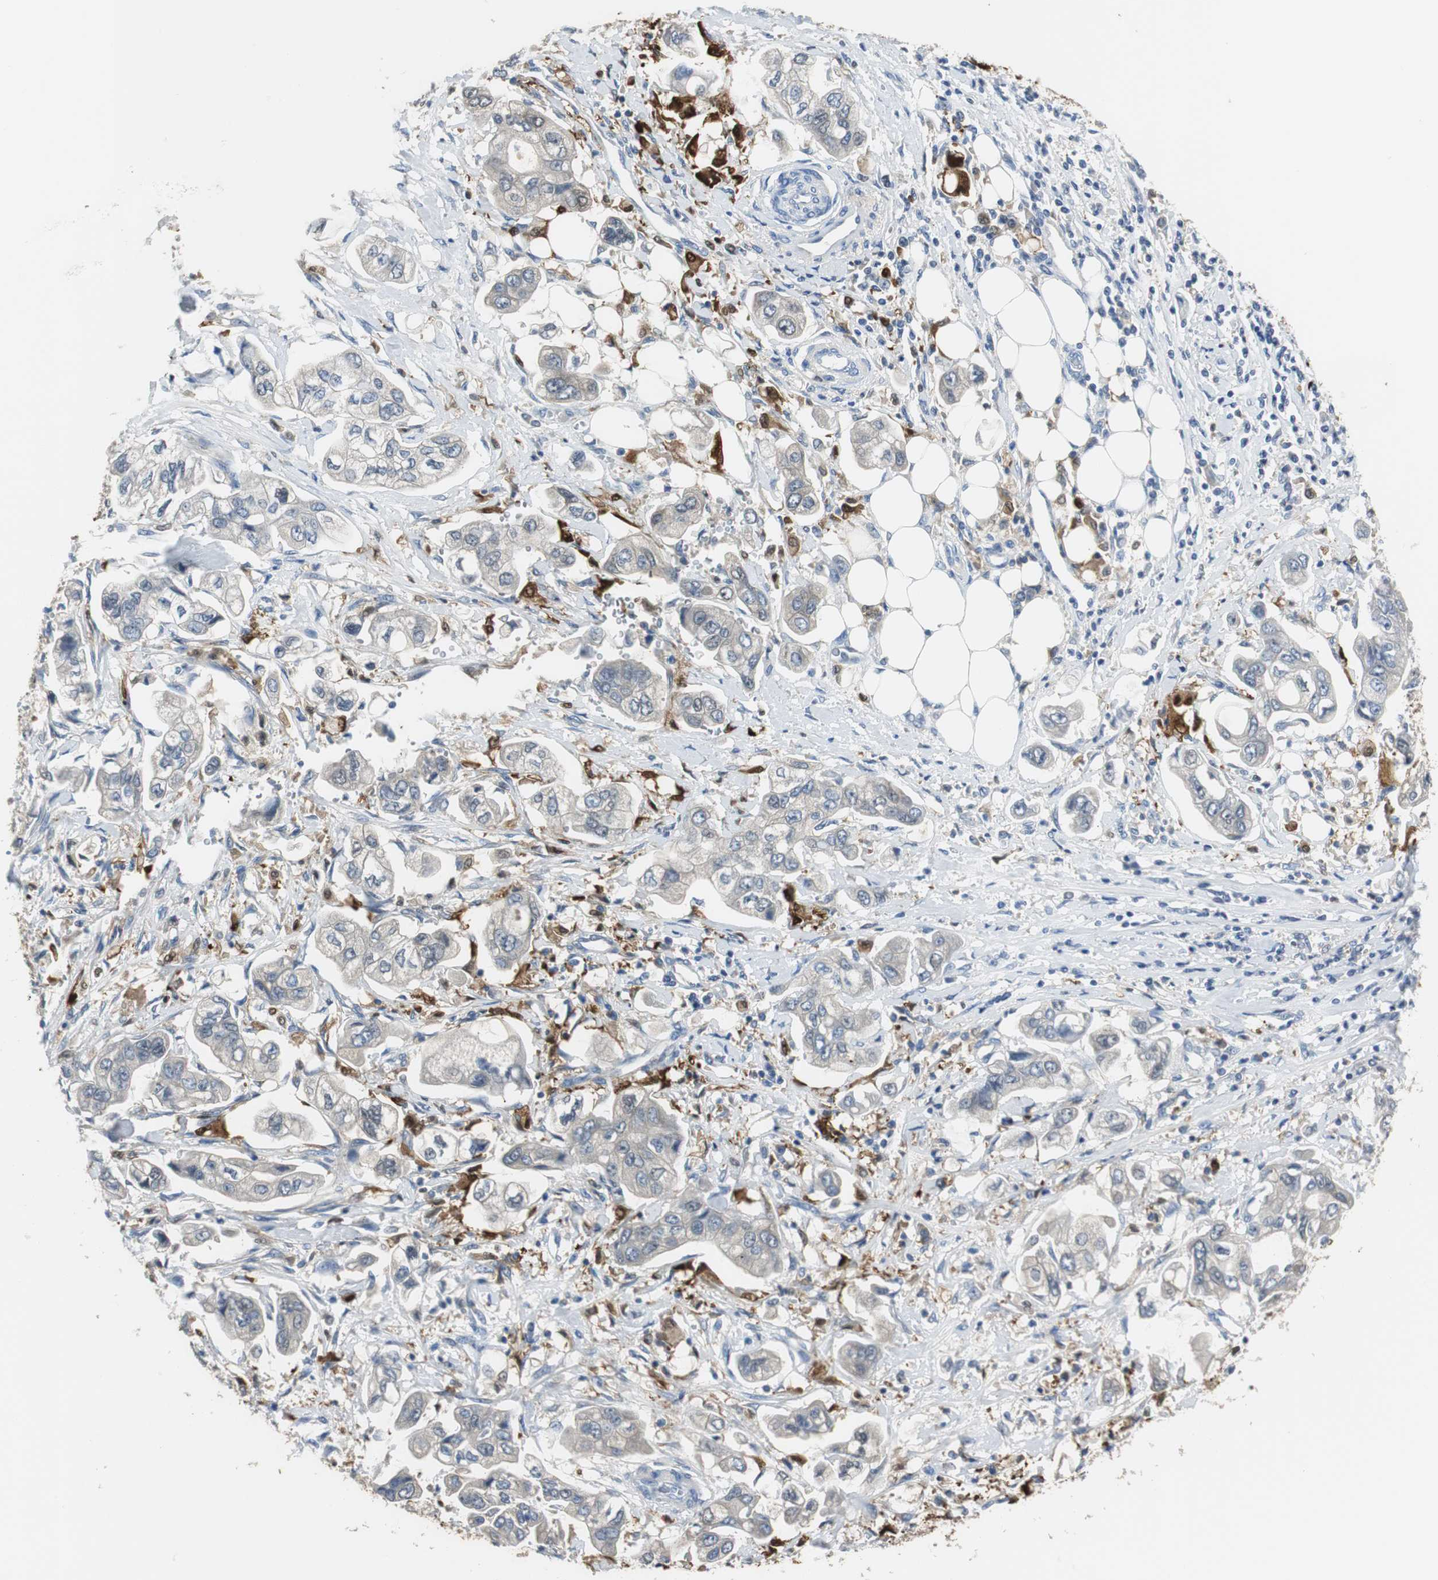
{"staining": {"intensity": "weak", "quantity": "<25%", "location": "cytoplasmic/membranous"}, "tissue": "stomach cancer", "cell_type": "Tumor cells", "image_type": "cancer", "snomed": [{"axis": "morphology", "description": "Adenocarcinoma, NOS"}, {"axis": "topography", "description": "Stomach"}], "caption": "IHC histopathology image of human stomach cancer stained for a protein (brown), which displays no positivity in tumor cells.", "gene": "FBP1", "patient": {"sex": "male", "age": 62}}